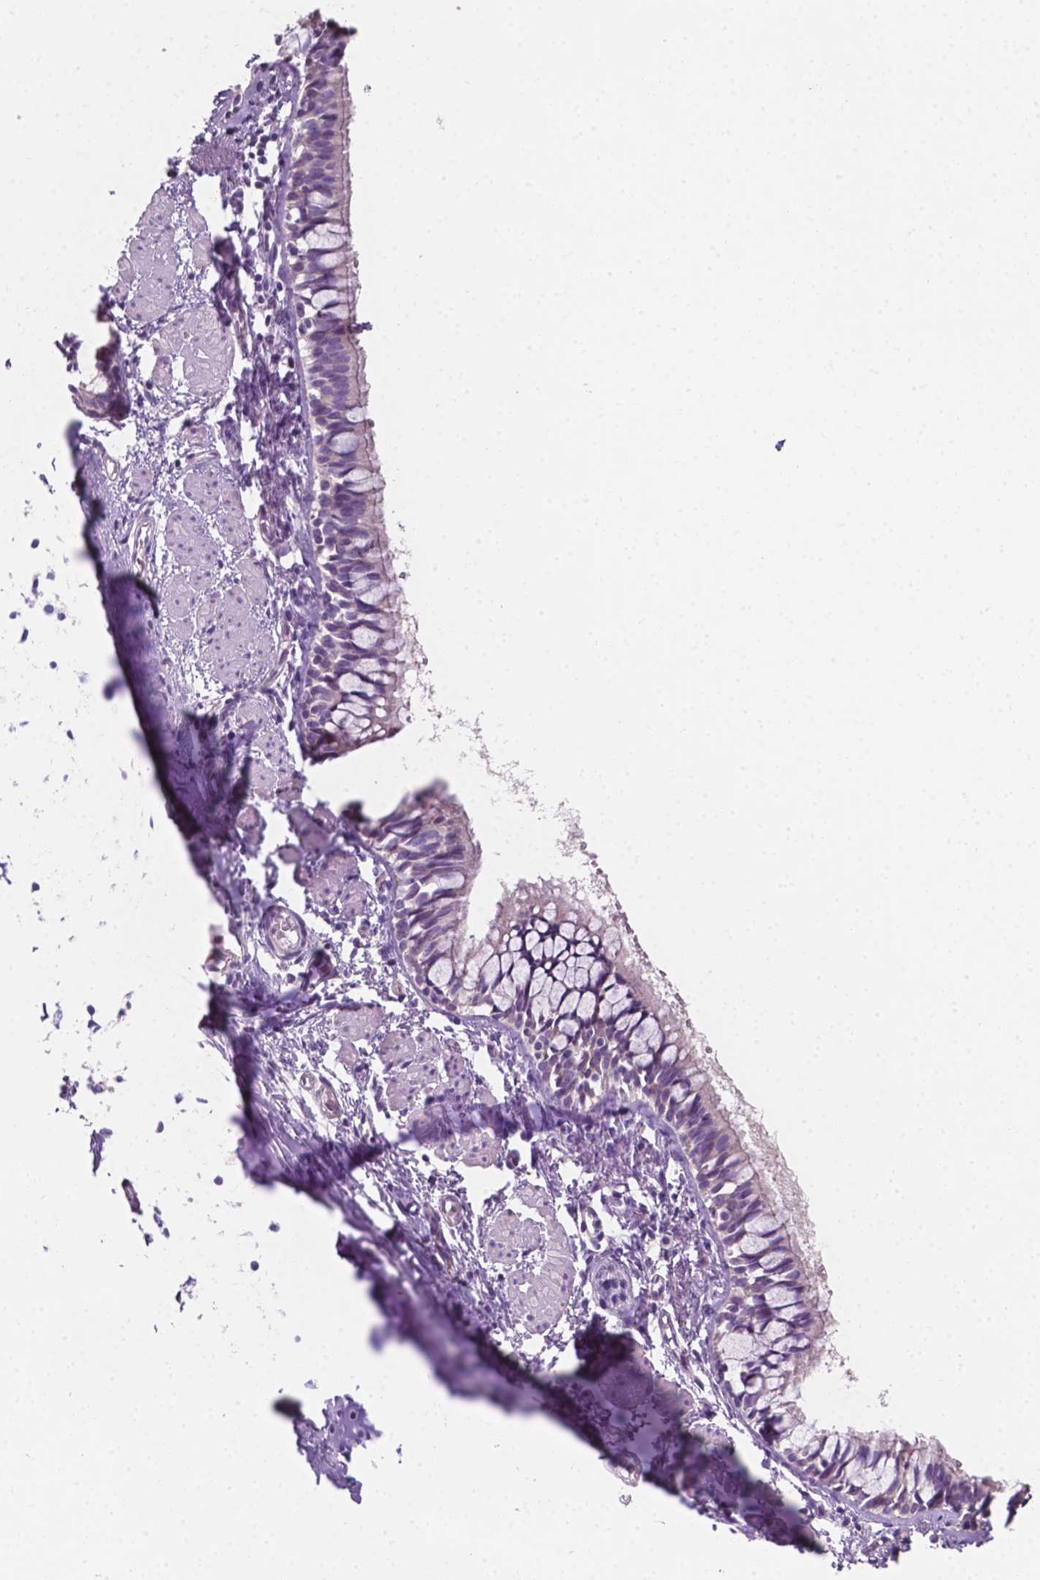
{"staining": {"intensity": "weak", "quantity": "<25%", "location": "cytoplasmic/membranous"}, "tissue": "bronchus", "cell_type": "Respiratory epithelial cells", "image_type": "normal", "snomed": [{"axis": "morphology", "description": "Normal tissue, NOS"}, {"axis": "topography", "description": "Bronchus"}], "caption": "Human bronchus stained for a protein using immunohistochemistry (IHC) demonstrates no expression in respiratory epithelial cells.", "gene": "EGFR", "patient": {"sex": "male", "age": 1}}